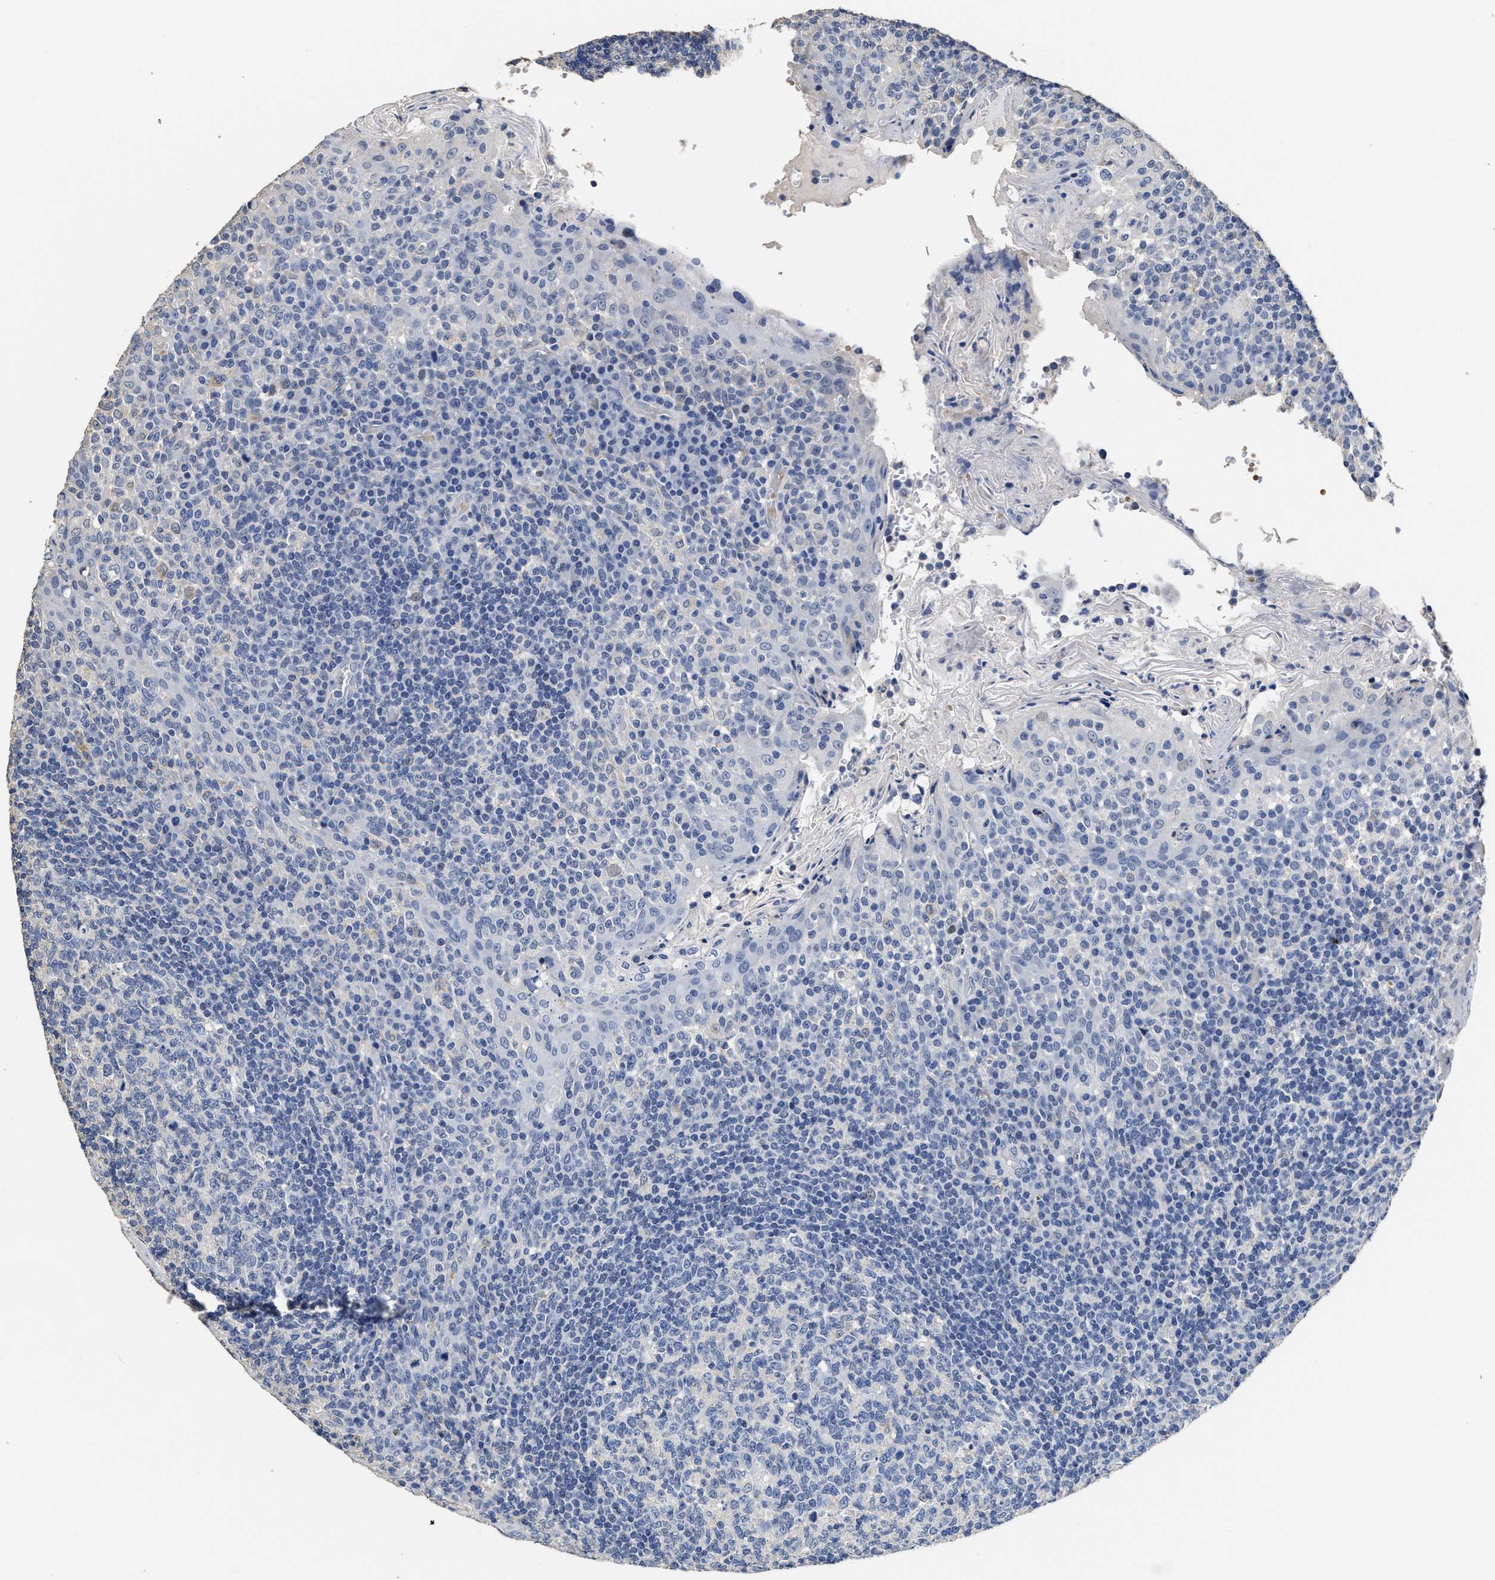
{"staining": {"intensity": "negative", "quantity": "none", "location": "none"}, "tissue": "tonsil", "cell_type": "Germinal center cells", "image_type": "normal", "snomed": [{"axis": "morphology", "description": "Normal tissue, NOS"}, {"axis": "topography", "description": "Tonsil"}], "caption": "High power microscopy histopathology image of an immunohistochemistry (IHC) photomicrograph of unremarkable tonsil, revealing no significant staining in germinal center cells.", "gene": "ZFAT", "patient": {"sex": "female", "age": 19}}